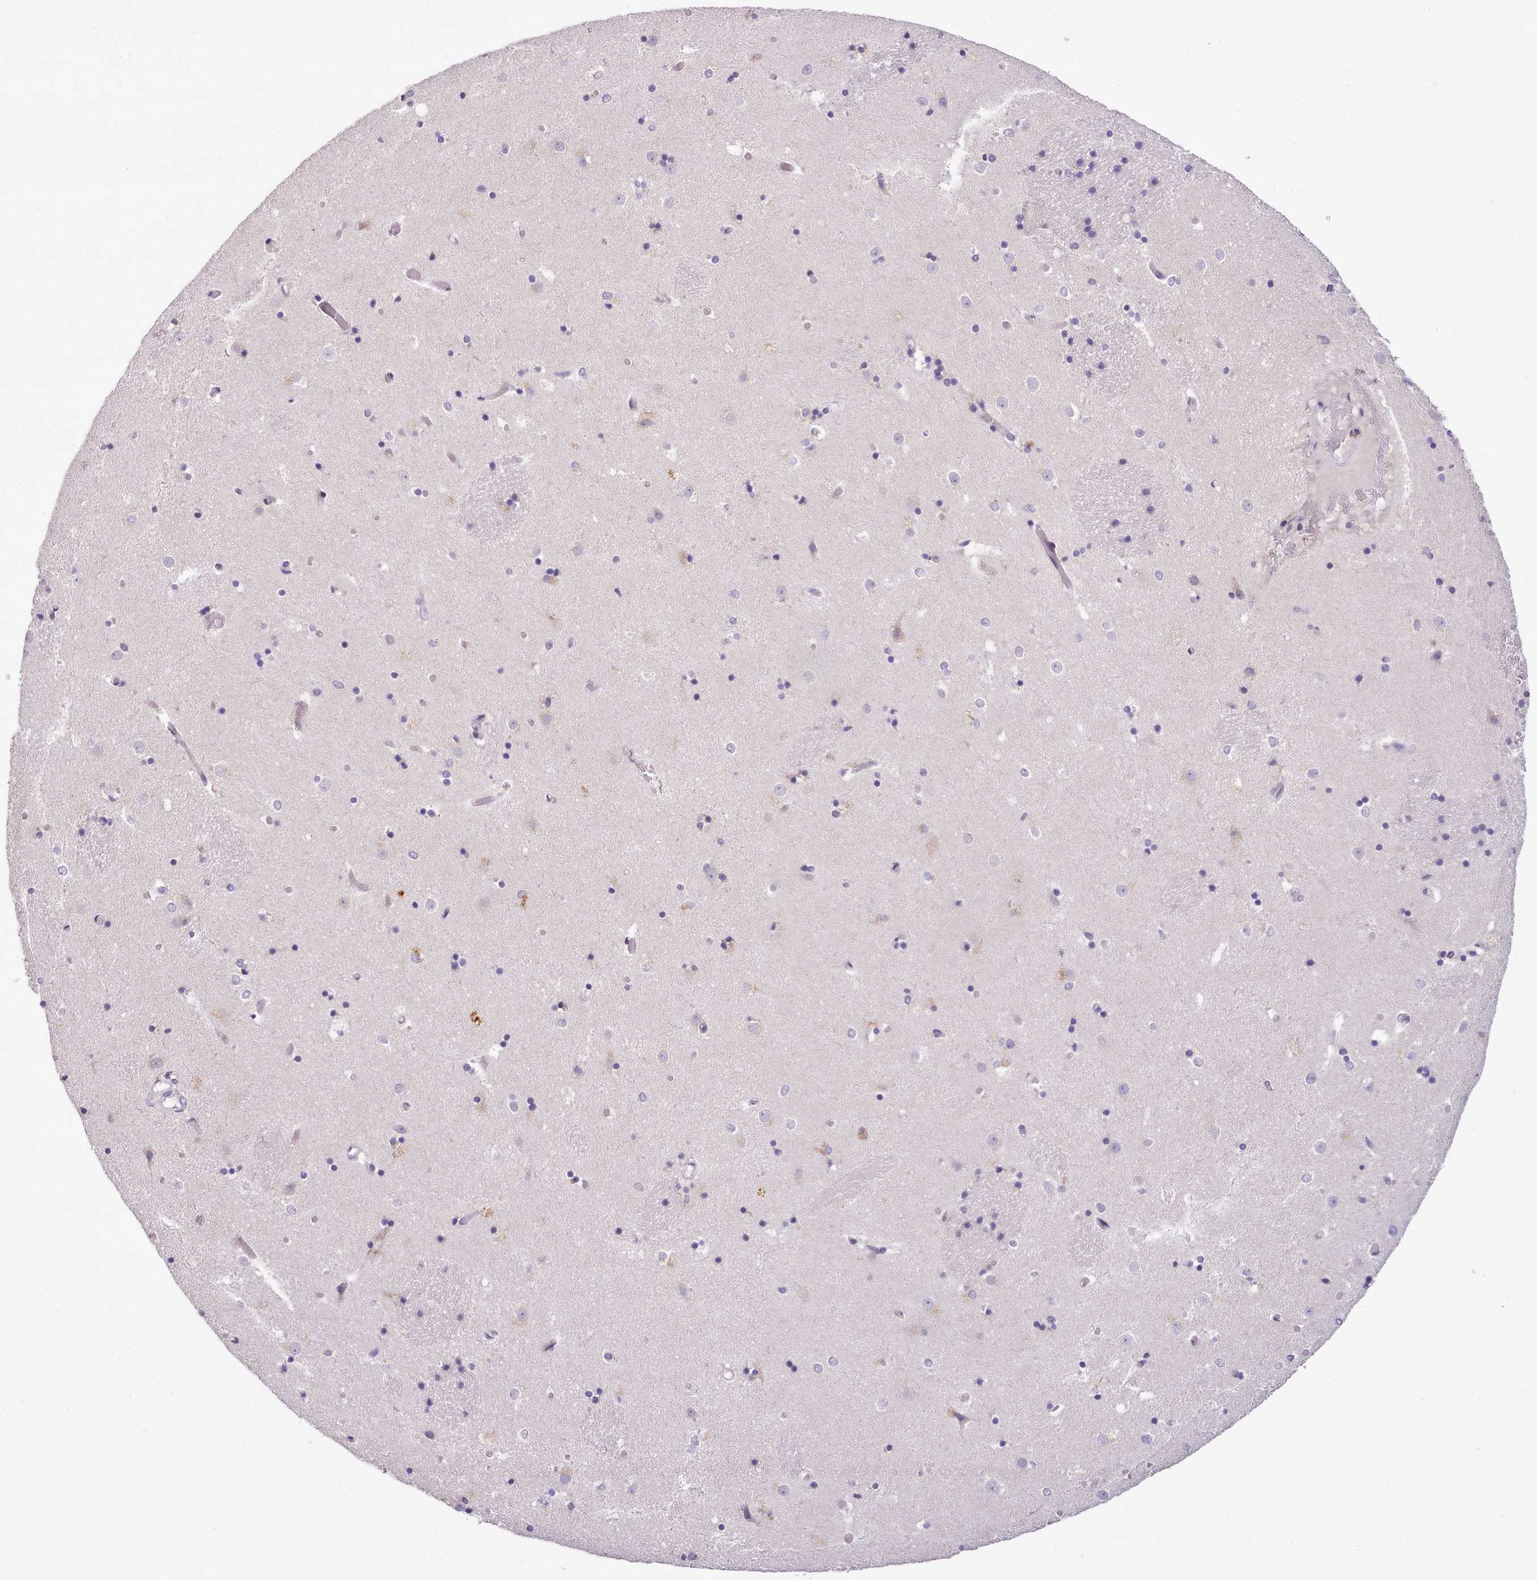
{"staining": {"intensity": "negative", "quantity": "none", "location": "none"}, "tissue": "caudate", "cell_type": "Glial cells", "image_type": "normal", "snomed": [{"axis": "morphology", "description": "Normal tissue, NOS"}, {"axis": "topography", "description": "Lateral ventricle wall"}], "caption": "The photomicrograph reveals no significant staining in glial cells of caudate. (DAB (3,3'-diaminobenzidine) immunohistochemistry with hematoxylin counter stain).", "gene": "FAM83E", "patient": {"sex": "female", "age": 52}}